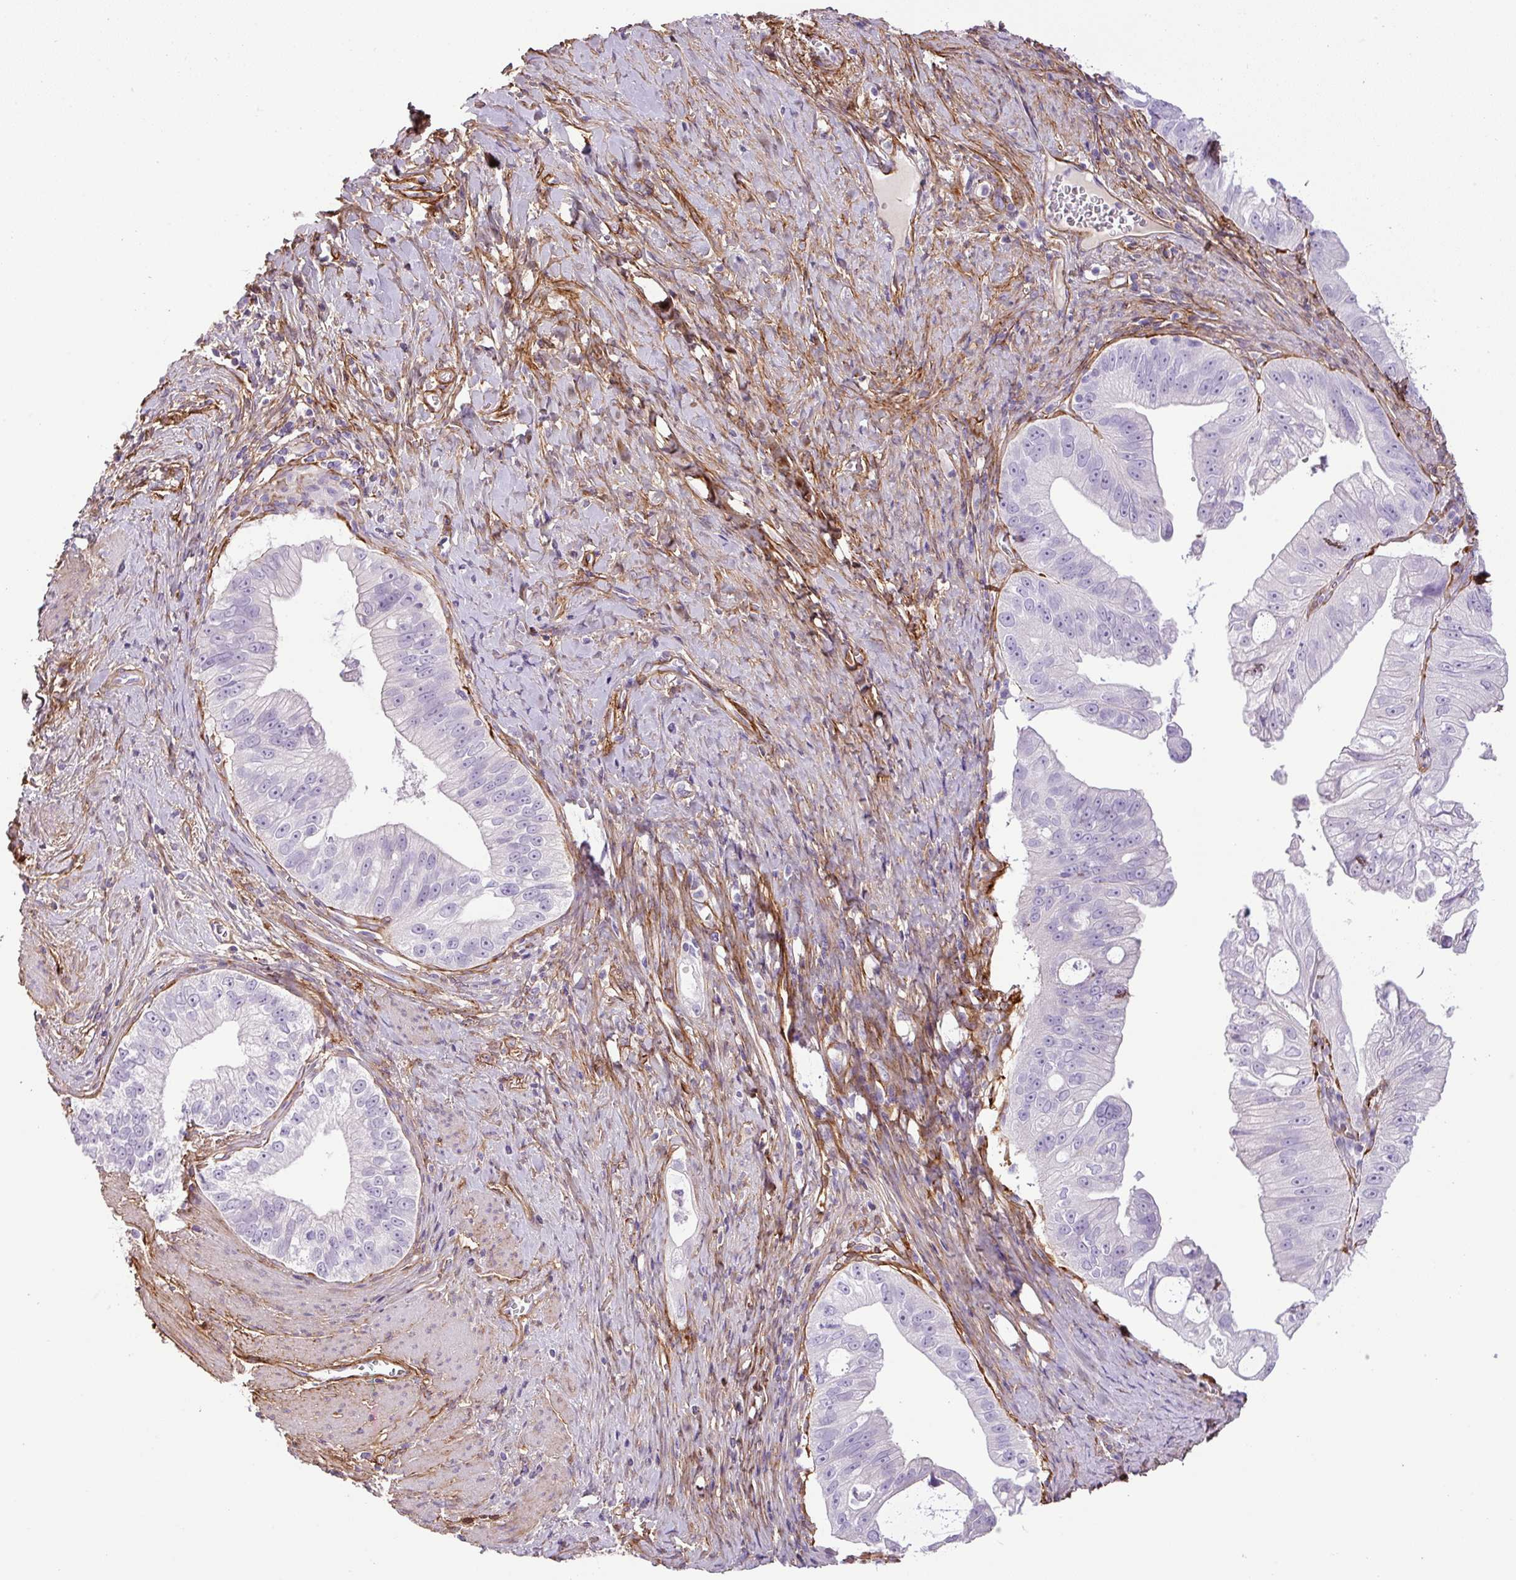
{"staining": {"intensity": "negative", "quantity": "none", "location": "none"}, "tissue": "pancreatic cancer", "cell_type": "Tumor cells", "image_type": "cancer", "snomed": [{"axis": "morphology", "description": "Adenocarcinoma, NOS"}, {"axis": "topography", "description": "Pancreas"}], "caption": "Pancreatic adenocarcinoma was stained to show a protein in brown. There is no significant staining in tumor cells.", "gene": "PARD6G", "patient": {"sex": "male", "age": 70}}